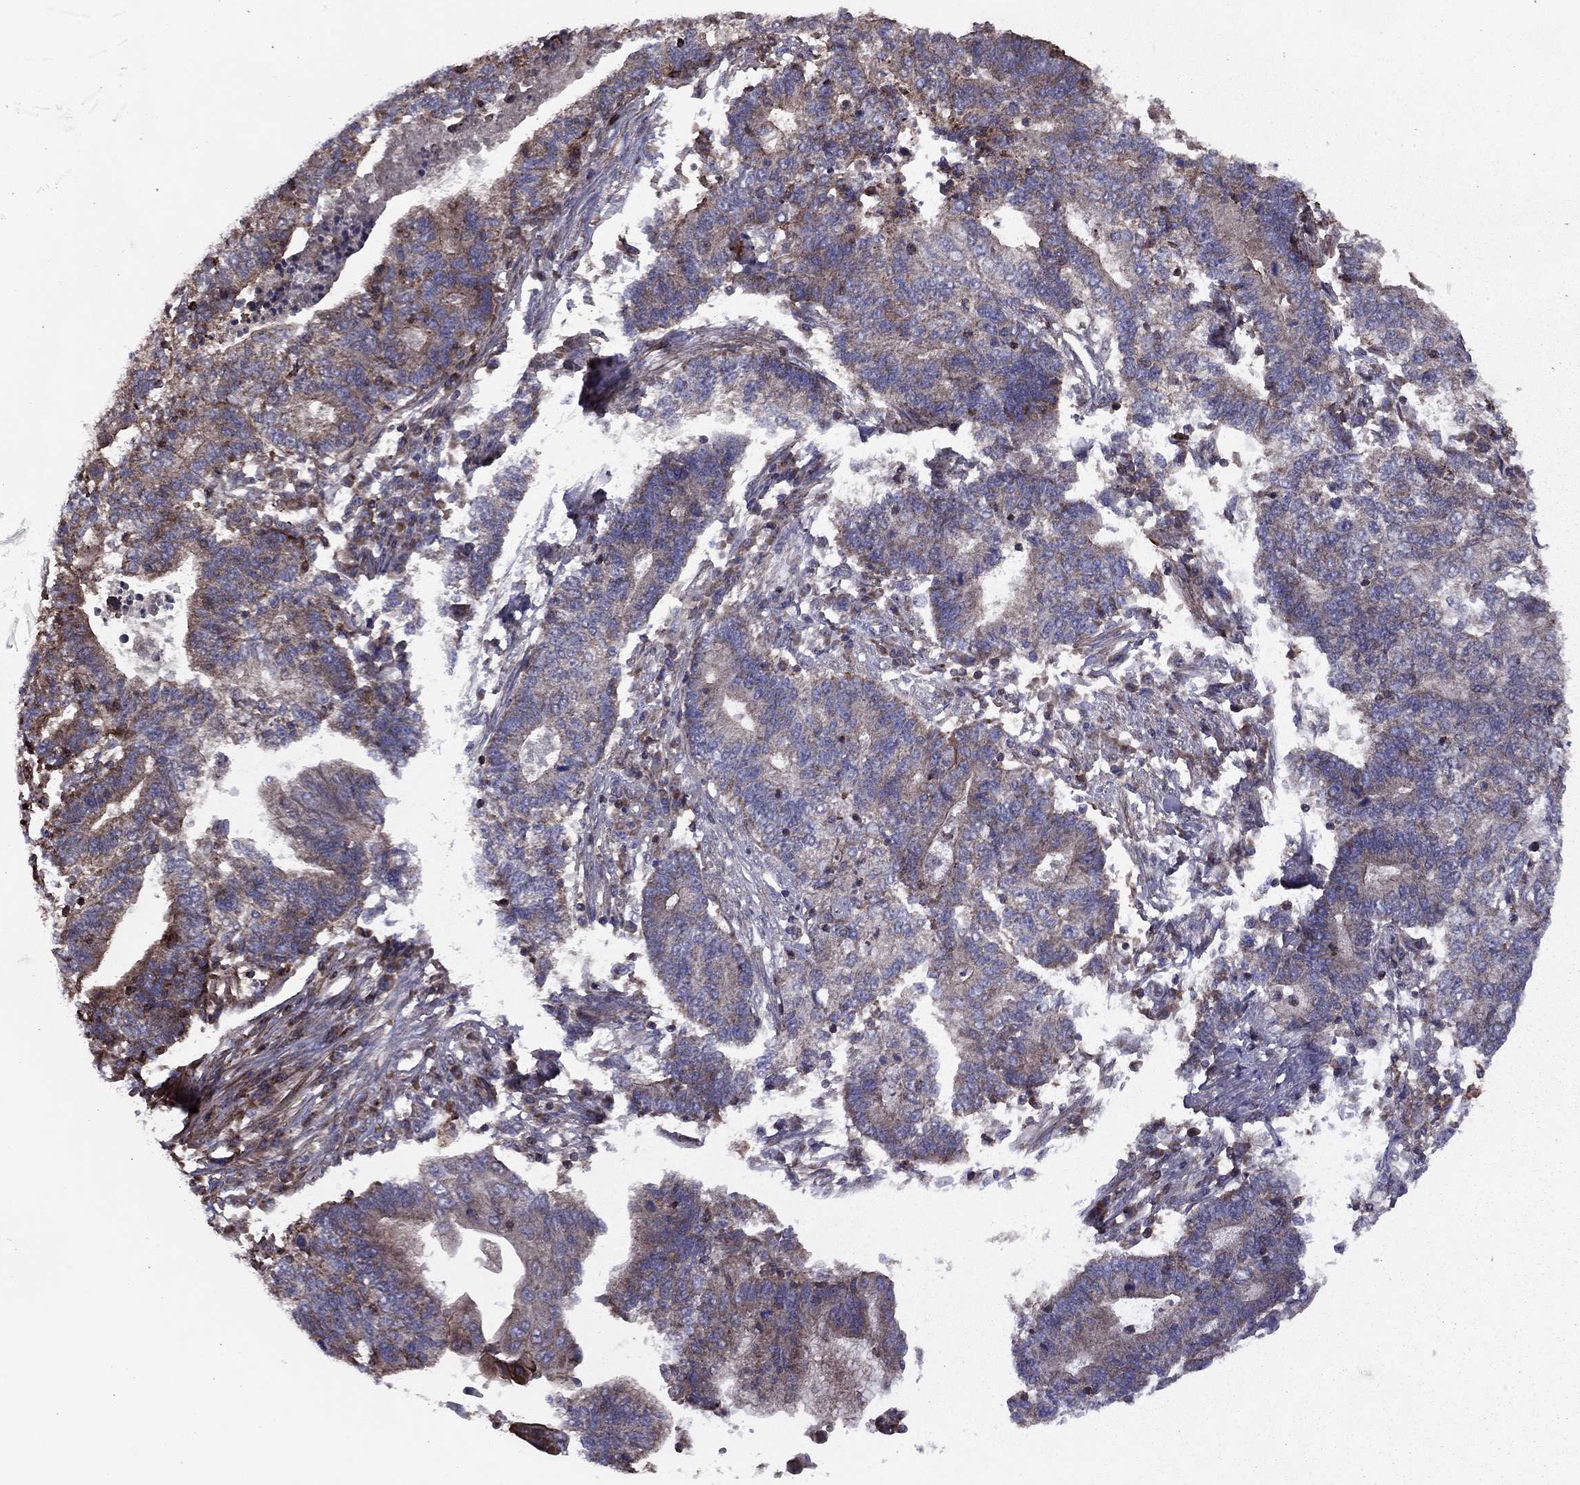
{"staining": {"intensity": "moderate", "quantity": "<25%", "location": "cytoplasmic/membranous"}, "tissue": "endometrial cancer", "cell_type": "Tumor cells", "image_type": "cancer", "snomed": [{"axis": "morphology", "description": "Adenocarcinoma, NOS"}, {"axis": "topography", "description": "Uterus"}, {"axis": "topography", "description": "Endometrium"}], "caption": "Moderate cytoplasmic/membranous positivity for a protein is seen in approximately <25% of tumor cells of adenocarcinoma (endometrial) using IHC.", "gene": "ALG6", "patient": {"sex": "female", "age": 54}}